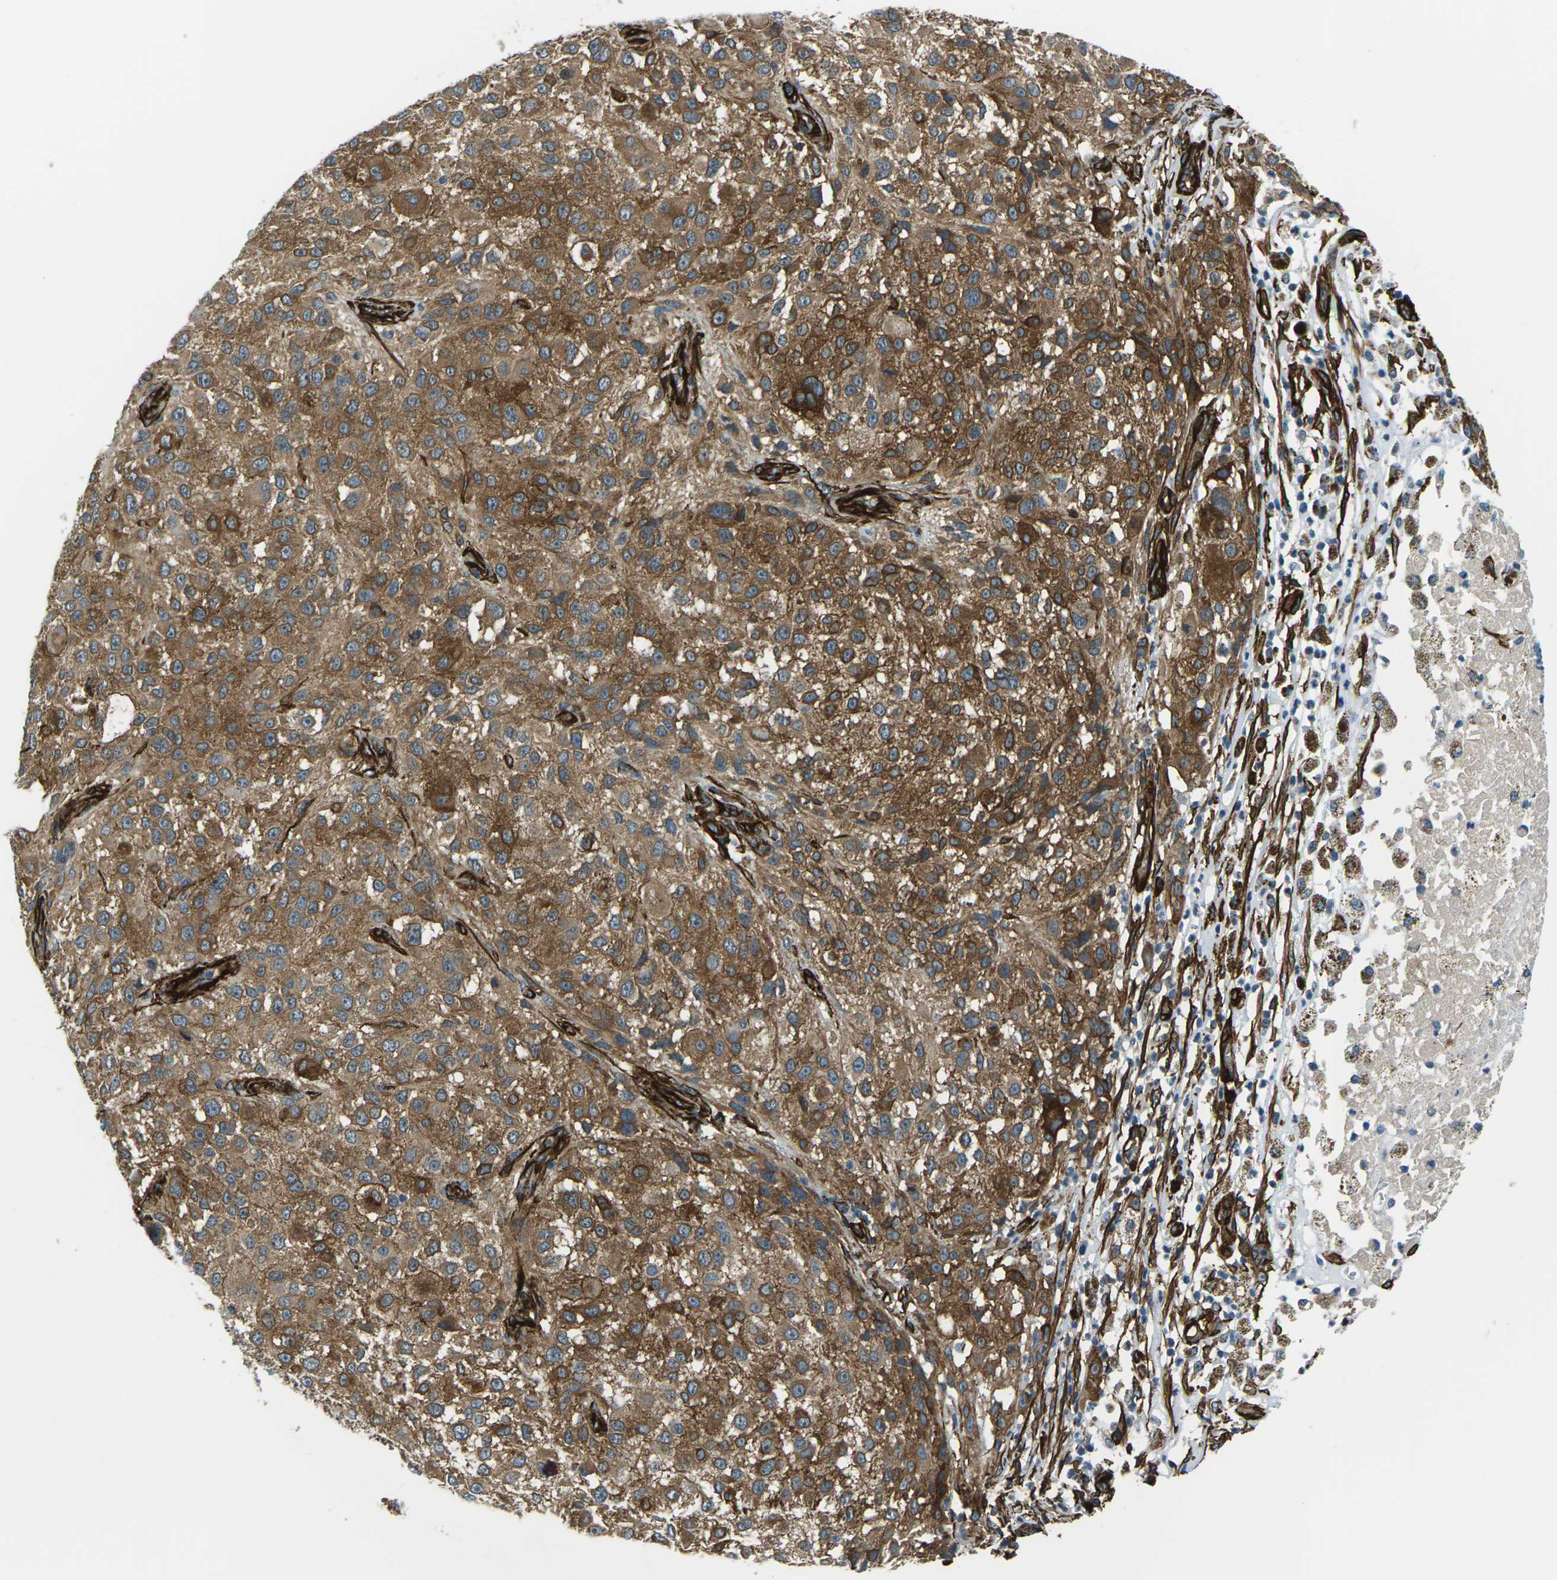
{"staining": {"intensity": "moderate", "quantity": ">75%", "location": "cytoplasmic/membranous"}, "tissue": "melanoma", "cell_type": "Tumor cells", "image_type": "cancer", "snomed": [{"axis": "morphology", "description": "Necrosis, NOS"}, {"axis": "morphology", "description": "Malignant melanoma, NOS"}, {"axis": "topography", "description": "Skin"}], "caption": "This is a histology image of immunohistochemistry (IHC) staining of melanoma, which shows moderate positivity in the cytoplasmic/membranous of tumor cells.", "gene": "GRAMD1C", "patient": {"sex": "female", "age": 87}}